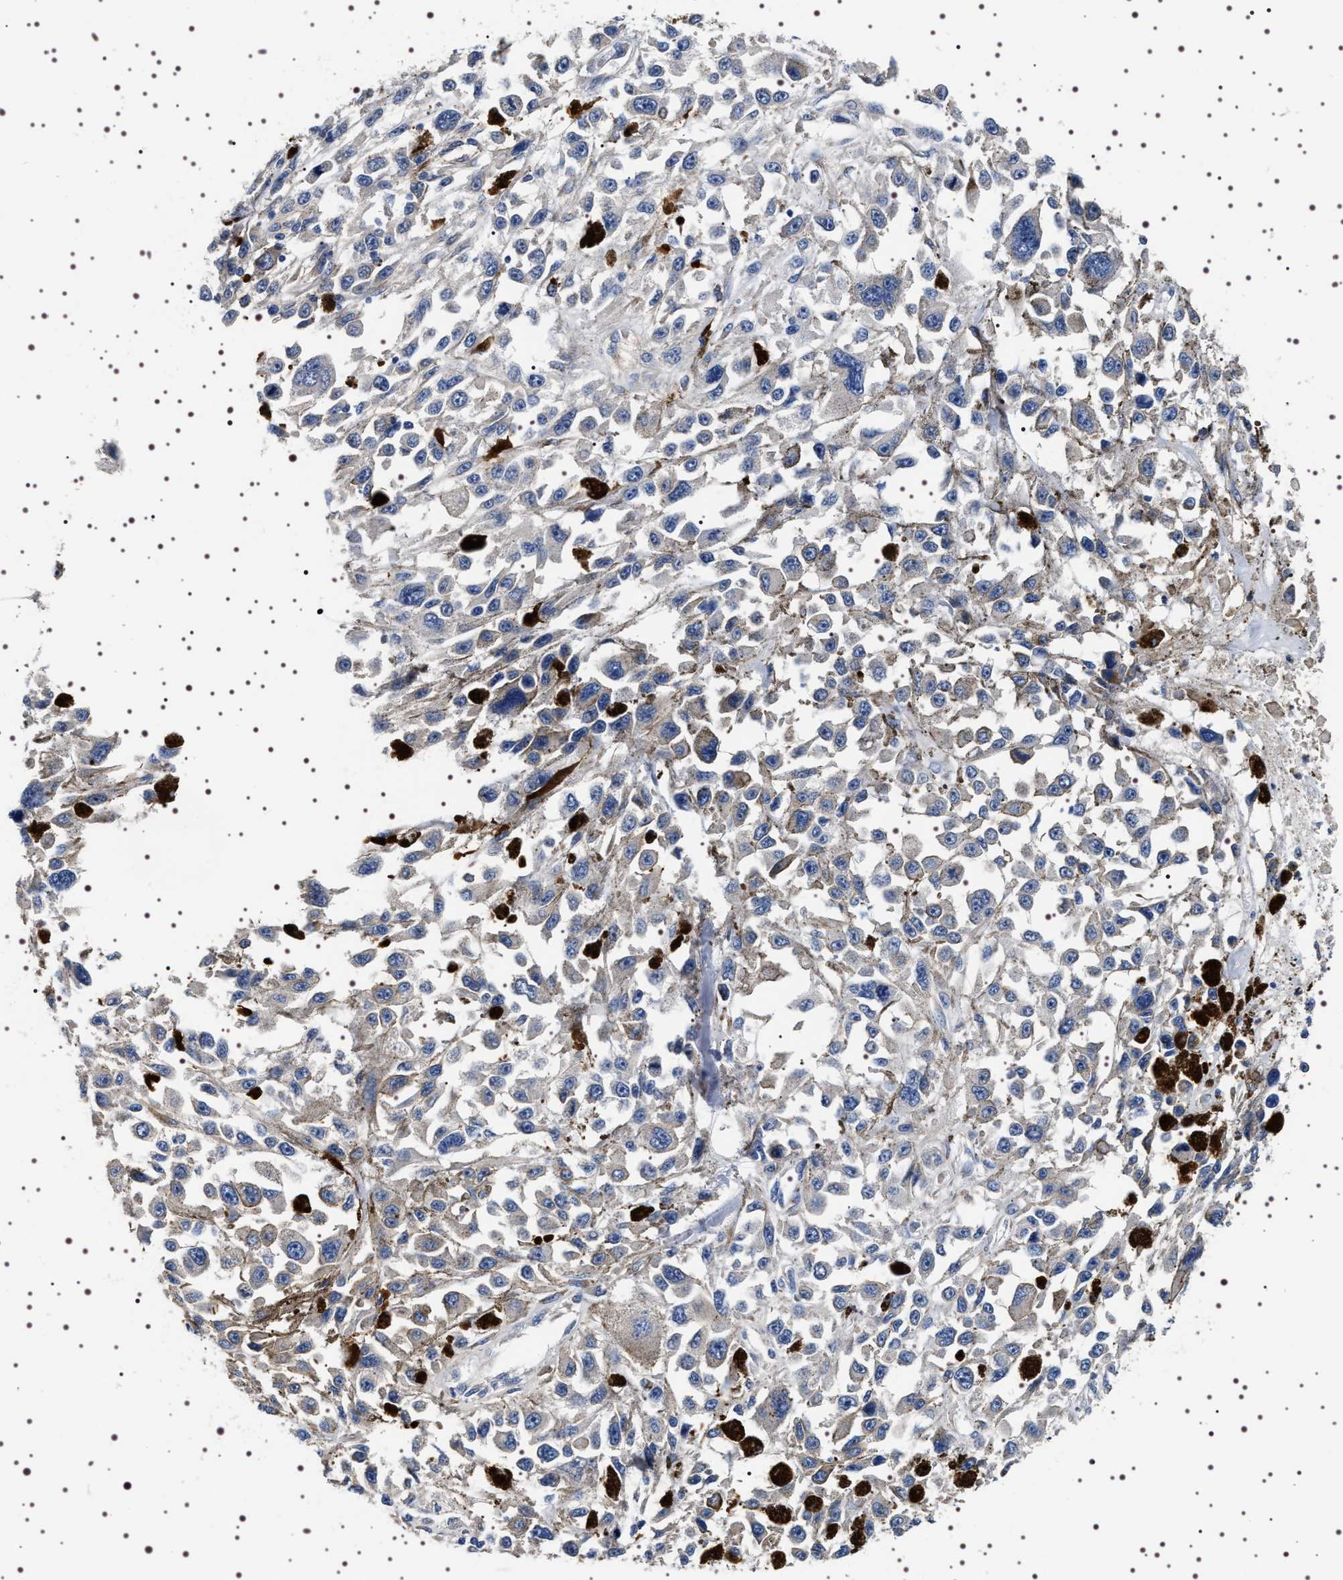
{"staining": {"intensity": "negative", "quantity": "none", "location": "none"}, "tissue": "melanoma", "cell_type": "Tumor cells", "image_type": "cancer", "snomed": [{"axis": "morphology", "description": "Malignant melanoma, Metastatic site"}, {"axis": "topography", "description": "Lymph node"}], "caption": "Human malignant melanoma (metastatic site) stained for a protein using IHC reveals no positivity in tumor cells.", "gene": "ALPL", "patient": {"sex": "male", "age": 59}}